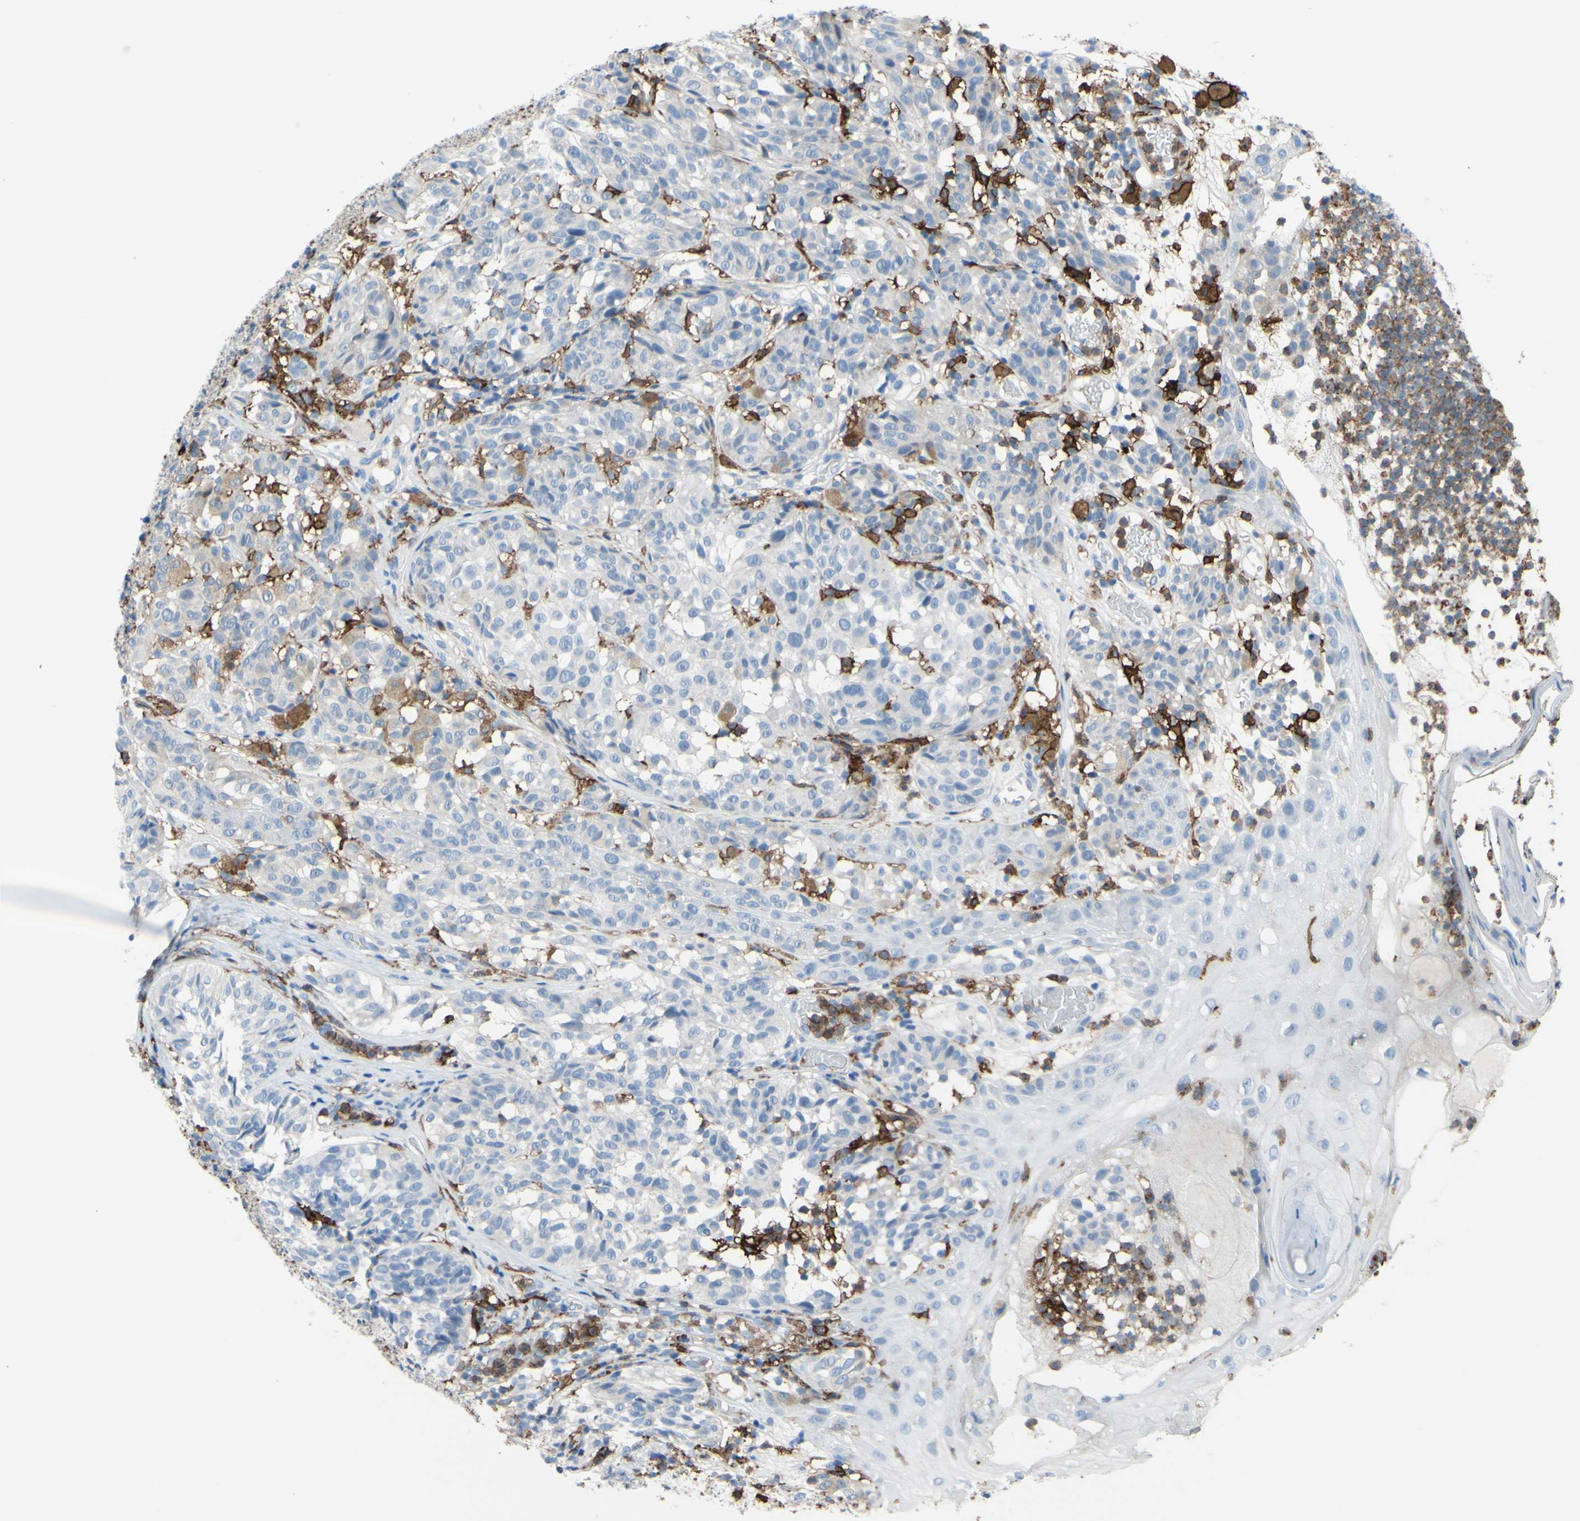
{"staining": {"intensity": "negative", "quantity": "none", "location": "none"}, "tissue": "melanoma", "cell_type": "Tumor cells", "image_type": "cancer", "snomed": [{"axis": "morphology", "description": "Malignant melanoma, NOS"}, {"axis": "topography", "description": "Skin"}], "caption": "IHC photomicrograph of human melanoma stained for a protein (brown), which displays no expression in tumor cells.", "gene": "FCGR2A", "patient": {"sex": "female", "age": 46}}